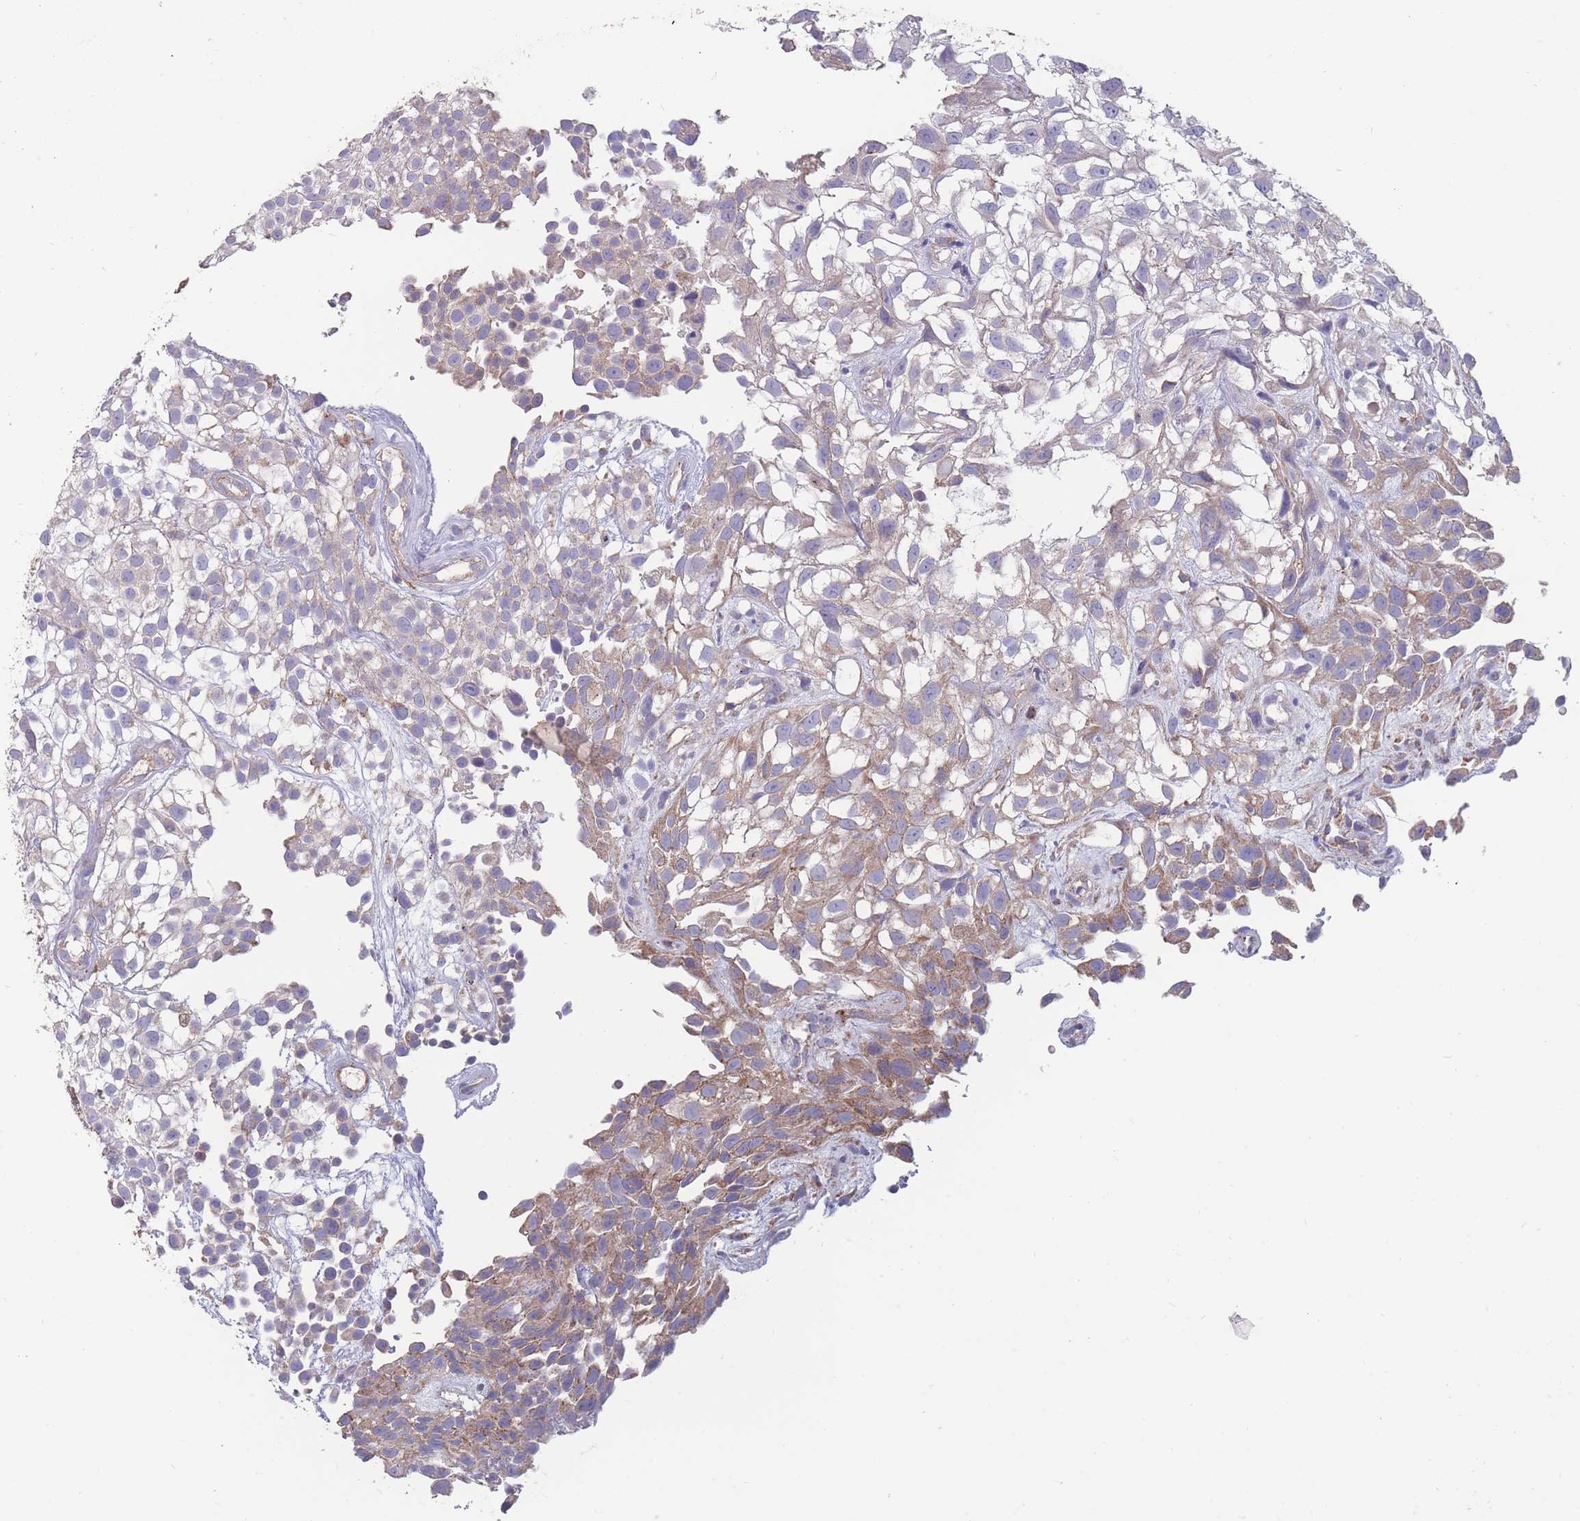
{"staining": {"intensity": "weak", "quantity": "<25%", "location": "cytoplasmic/membranous"}, "tissue": "urothelial cancer", "cell_type": "Tumor cells", "image_type": "cancer", "snomed": [{"axis": "morphology", "description": "Urothelial carcinoma, High grade"}, {"axis": "topography", "description": "Urinary bladder"}], "caption": "High-grade urothelial carcinoma was stained to show a protein in brown. There is no significant staining in tumor cells.", "gene": "CD33", "patient": {"sex": "male", "age": 56}}